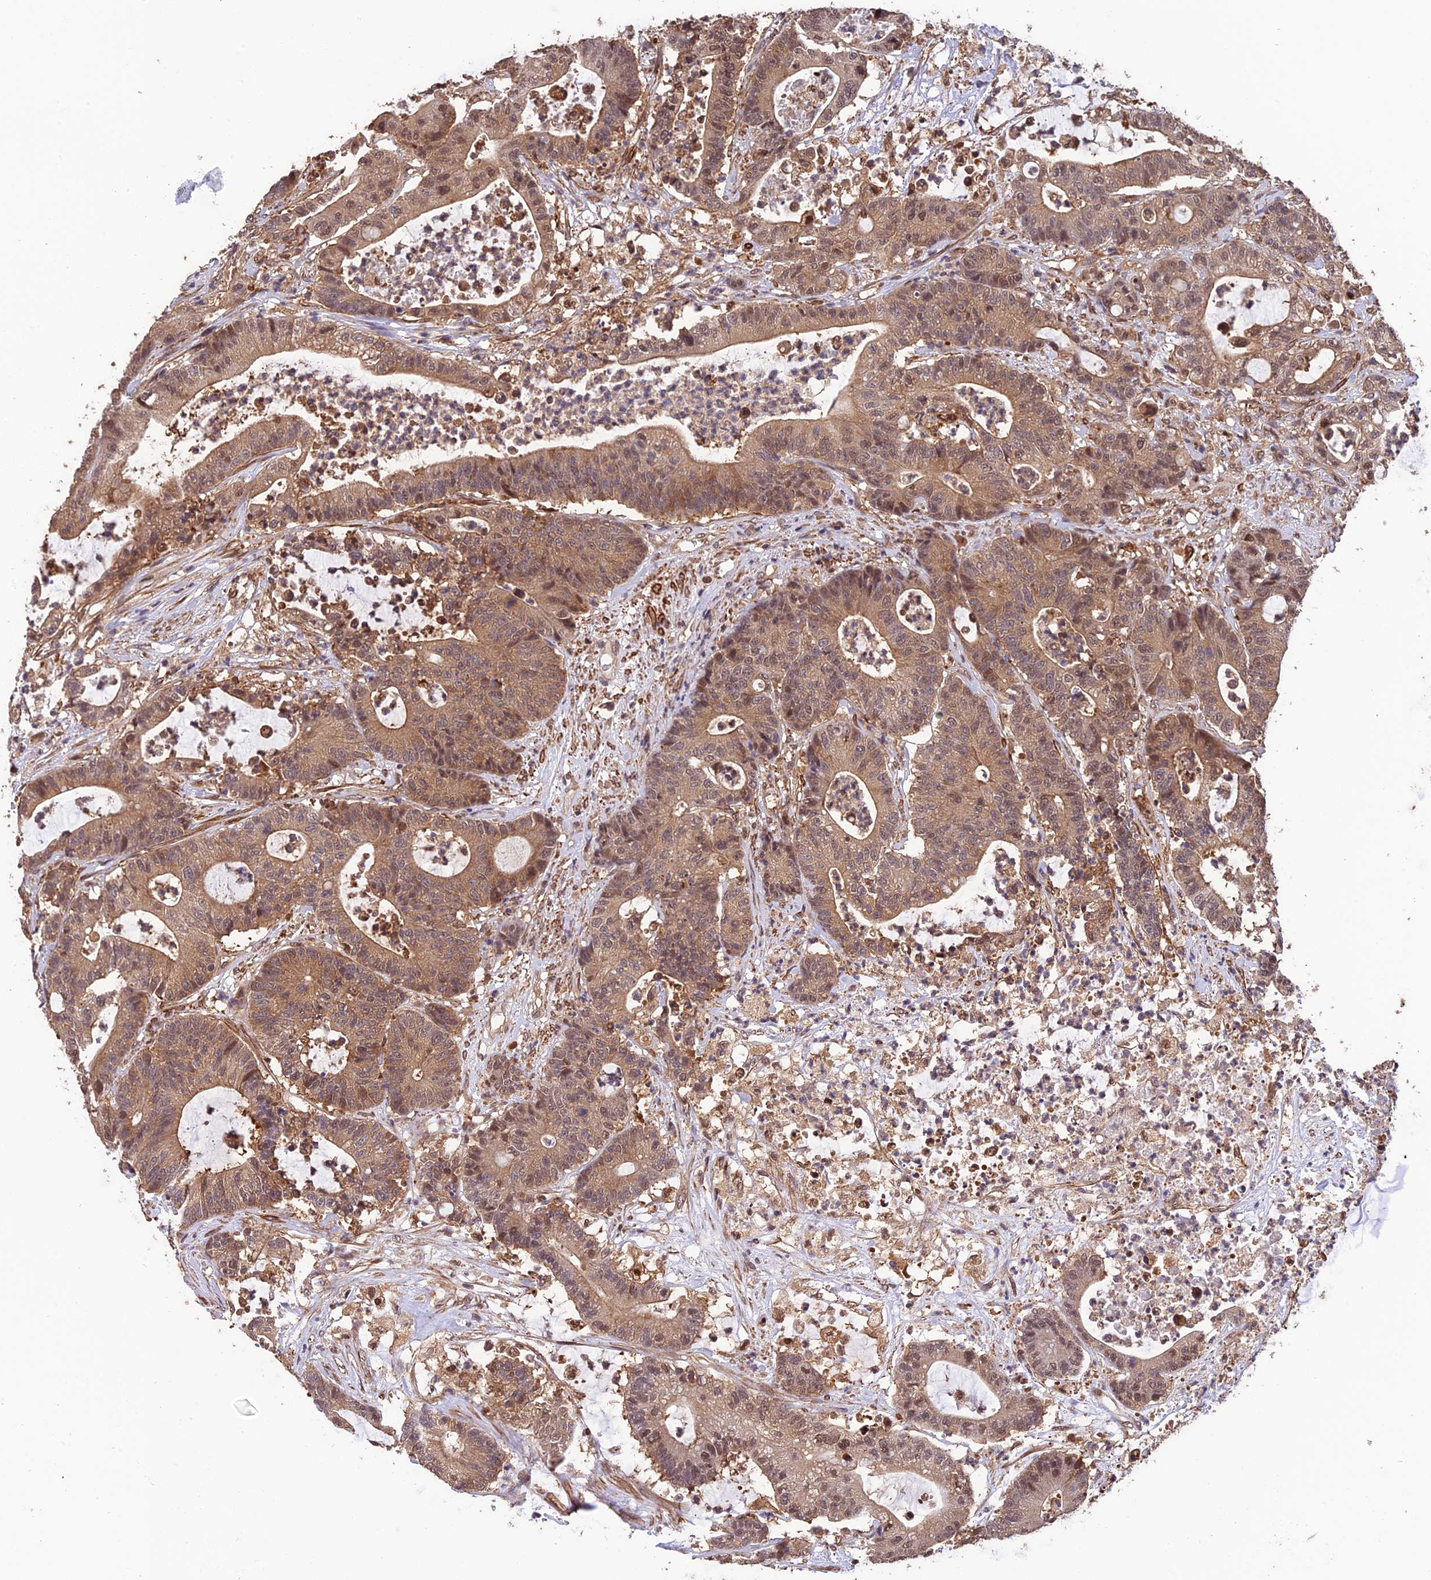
{"staining": {"intensity": "moderate", "quantity": ">75%", "location": "cytoplasmic/membranous,nuclear"}, "tissue": "colorectal cancer", "cell_type": "Tumor cells", "image_type": "cancer", "snomed": [{"axis": "morphology", "description": "Adenocarcinoma, NOS"}, {"axis": "topography", "description": "Colon"}], "caption": "Immunohistochemistry micrograph of neoplastic tissue: human colorectal cancer stained using immunohistochemistry (IHC) exhibits medium levels of moderate protein expression localized specifically in the cytoplasmic/membranous and nuclear of tumor cells, appearing as a cytoplasmic/membranous and nuclear brown color.", "gene": "PSMB3", "patient": {"sex": "female", "age": 84}}